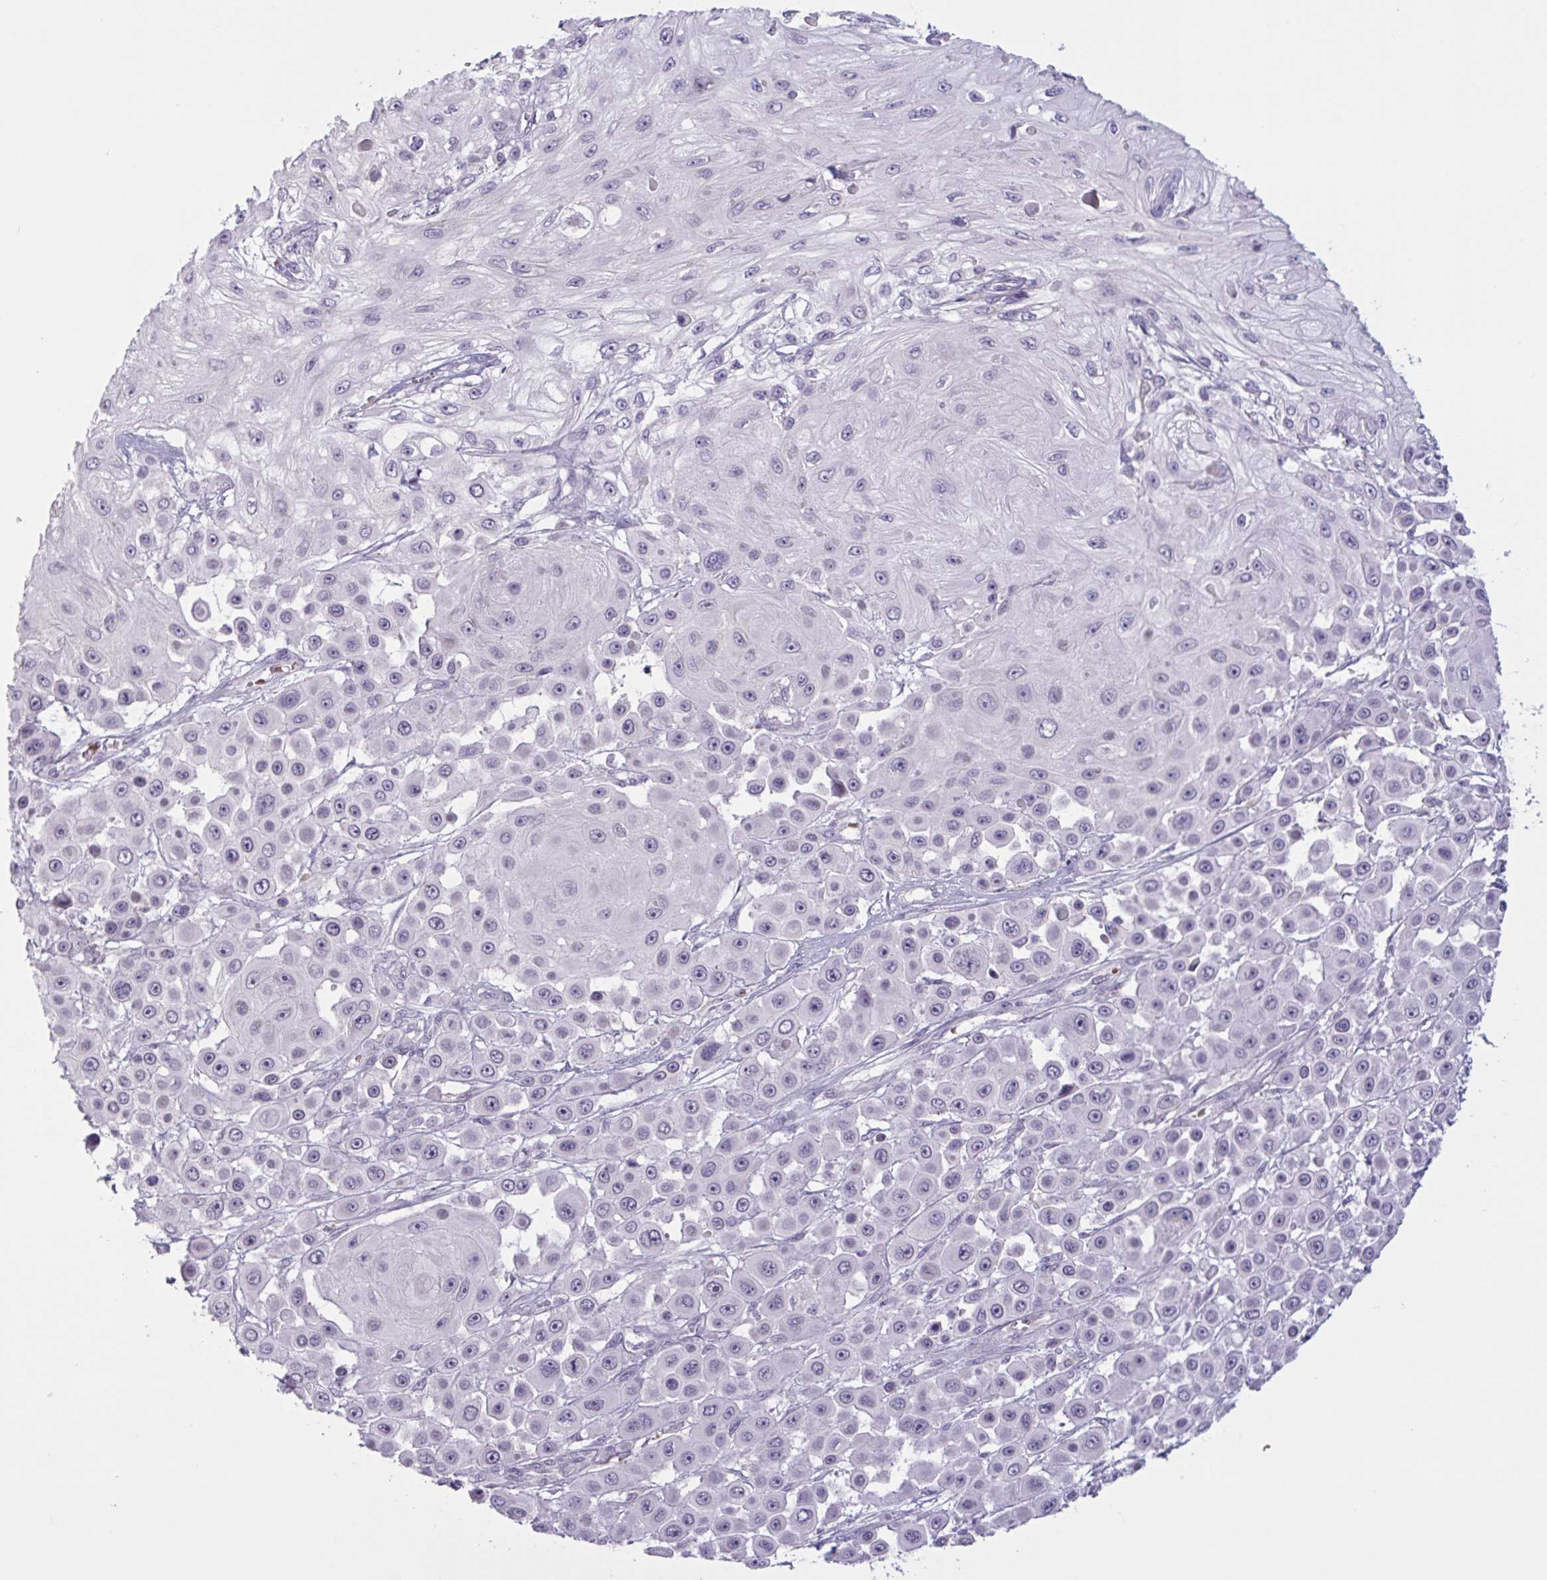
{"staining": {"intensity": "negative", "quantity": "none", "location": "none"}, "tissue": "skin cancer", "cell_type": "Tumor cells", "image_type": "cancer", "snomed": [{"axis": "morphology", "description": "Squamous cell carcinoma, NOS"}, {"axis": "topography", "description": "Skin"}], "caption": "Immunohistochemistry image of human skin cancer (squamous cell carcinoma) stained for a protein (brown), which displays no positivity in tumor cells.", "gene": "RFPL4B", "patient": {"sex": "male", "age": 67}}